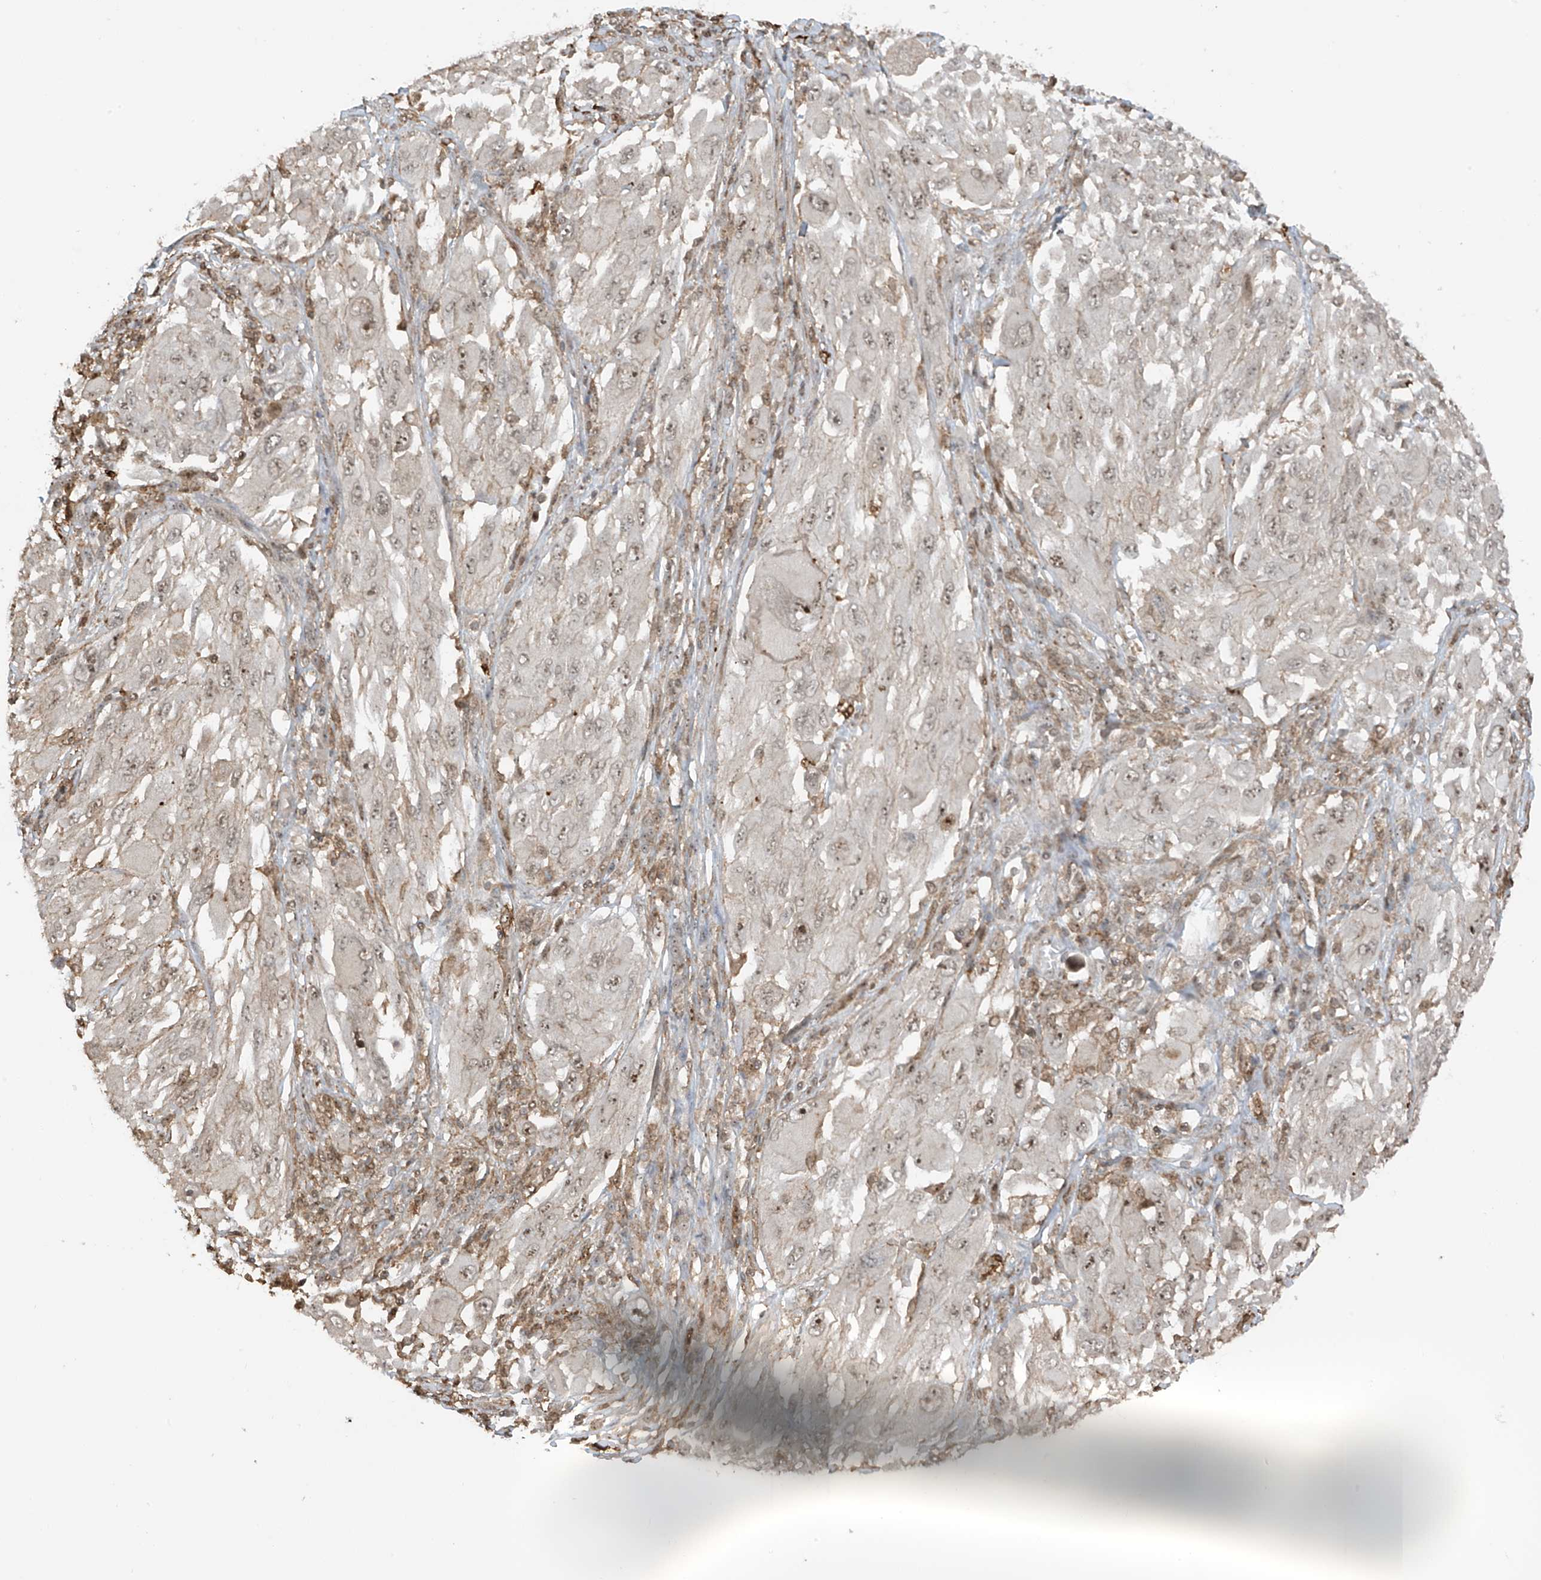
{"staining": {"intensity": "weak", "quantity": "<25%", "location": "nuclear"}, "tissue": "melanoma", "cell_type": "Tumor cells", "image_type": "cancer", "snomed": [{"axis": "morphology", "description": "Malignant melanoma, NOS"}, {"axis": "topography", "description": "Skin"}], "caption": "The immunohistochemistry (IHC) micrograph has no significant positivity in tumor cells of malignant melanoma tissue.", "gene": "REPIN1", "patient": {"sex": "female", "age": 91}}